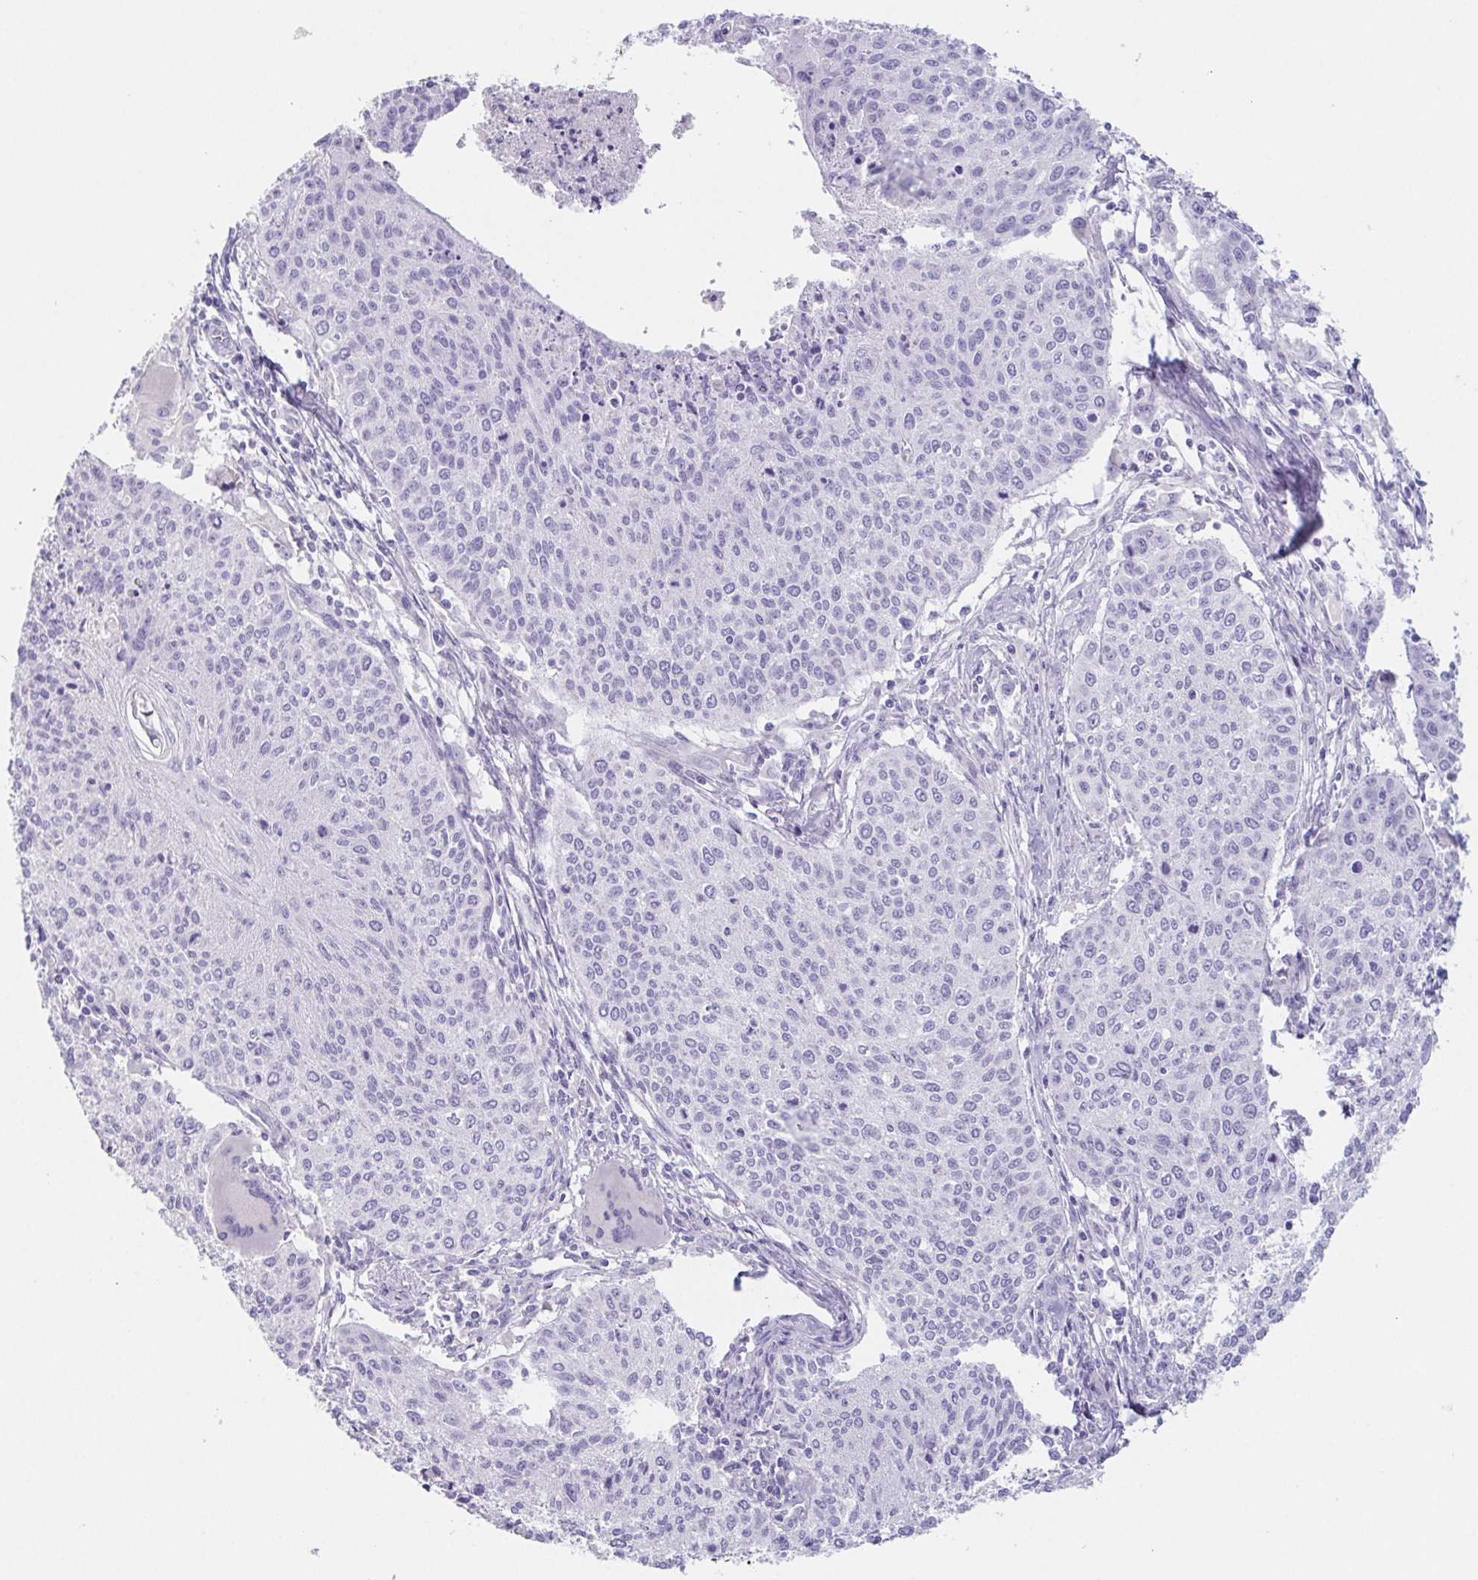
{"staining": {"intensity": "negative", "quantity": "none", "location": "none"}, "tissue": "cervical cancer", "cell_type": "Tumor cells", "image_type": "cancer", "snomed": [{"axis": "morphology", "description": "Squamous cell carcinoma, NOS"}, {"axis": "topography", "description": "Cervix"}], "caption": "An image of human cervical cancer is negative for staining in tumor cells. The staining is performed using DAB brown chromogen with nuclei counter-stained in using hematoxylin.", "gene": "HDGFL1", "patient": {"sex": "female", "age": 38}}